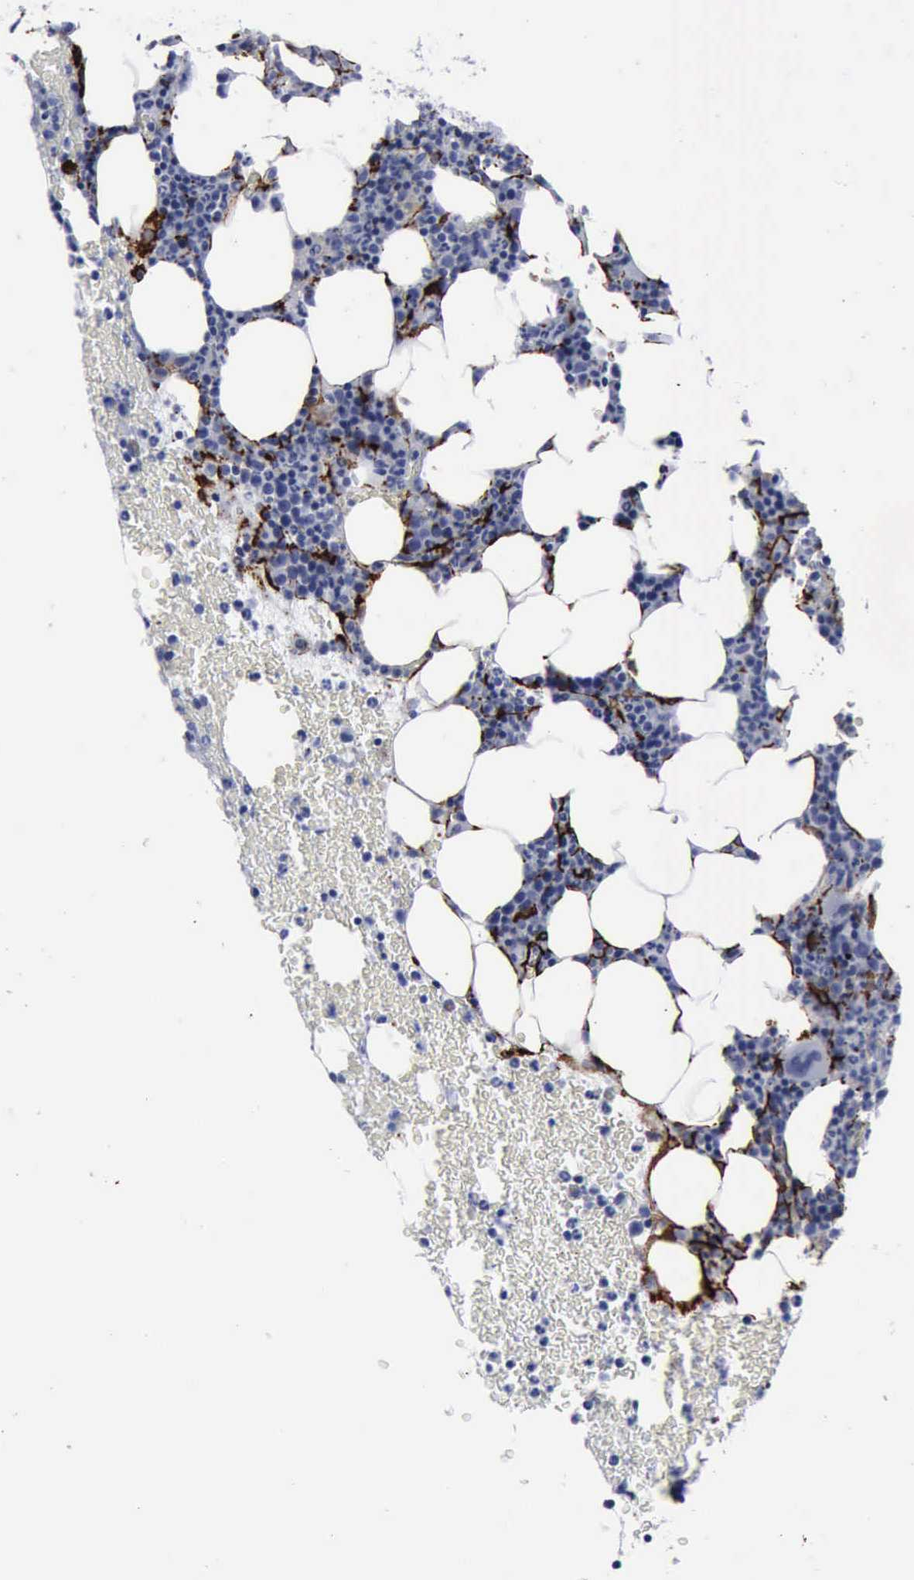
{"staining": {"intensity": "negative", "quantity": "none", "location": "none"}, "tissue": "bone marrow", "cell_type": "Hematopoietic cells", "image_type": "normal", "snomed": [{"axis": "morphology", "description": "Normal tissue, NOS"}, {"axis": "topography", "description": "Bone marrow"}], "caption": "The image displays no significant positivity in hematopoietic cells of bone marrow. (IHC, brightfield microscopy, high magnification).", "gene": "NGFR", "patient": {"sex": "female", "age": 53}}